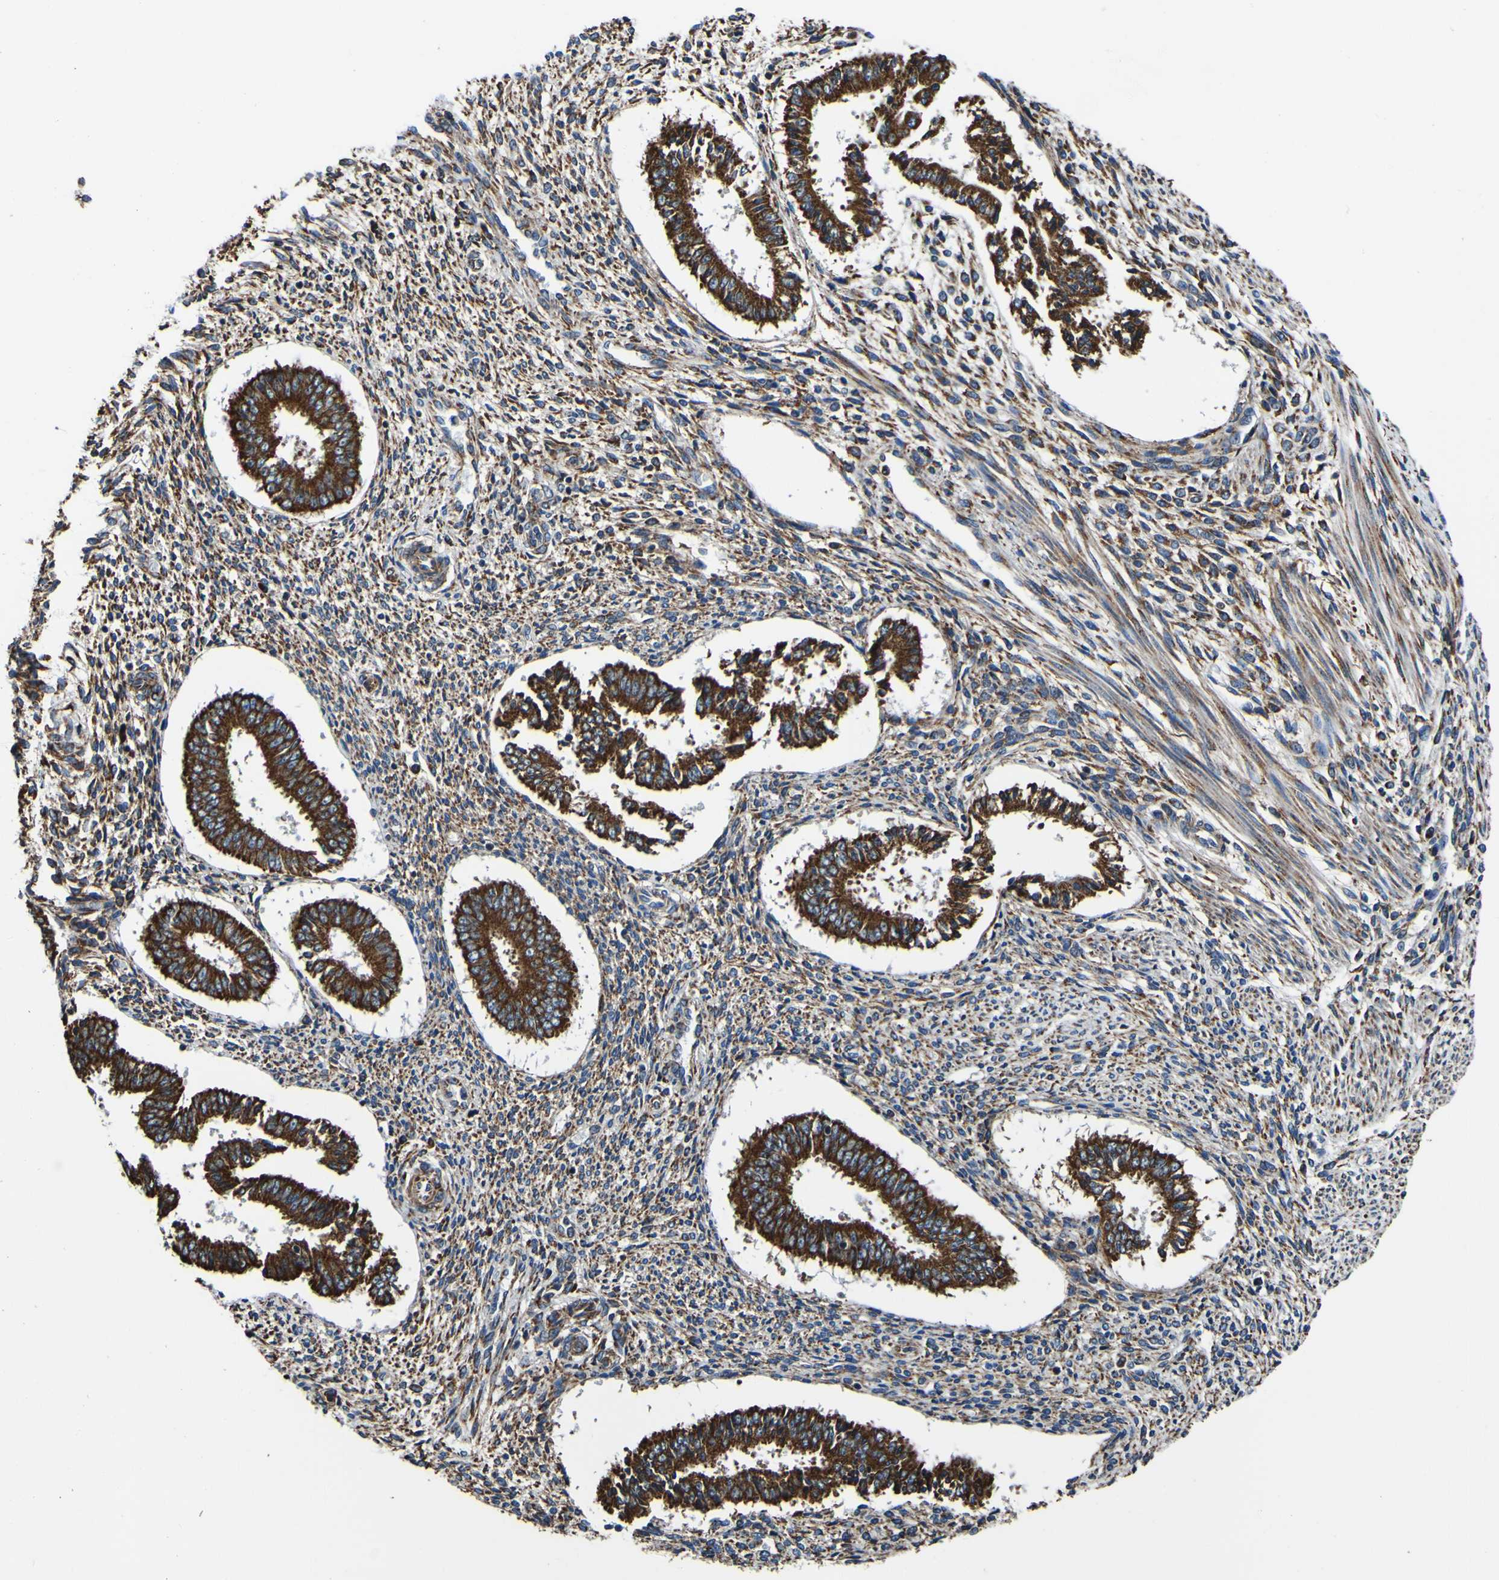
{"staining": {"intensity": "moderate", "quantity": "25%-75%", "location": "cytoplasmic/membranous"}, "tissue": "endometrium", "cell_type": "Cells in endometrial stroma", "image_type": "normal", "snomed": [{"axis": "morphology", "description": "Normal tissue, NOS"}, {"axis": "topography", "description": "Endometrium"}], "caption": "Endometrium stained with IHC exhibits moderate cytoplasmic/membranous staining in about 25%-75% of cells in endometrial stroma.", "gene": "INPP5A", "patient": {"sex": "female", "age": 35}}